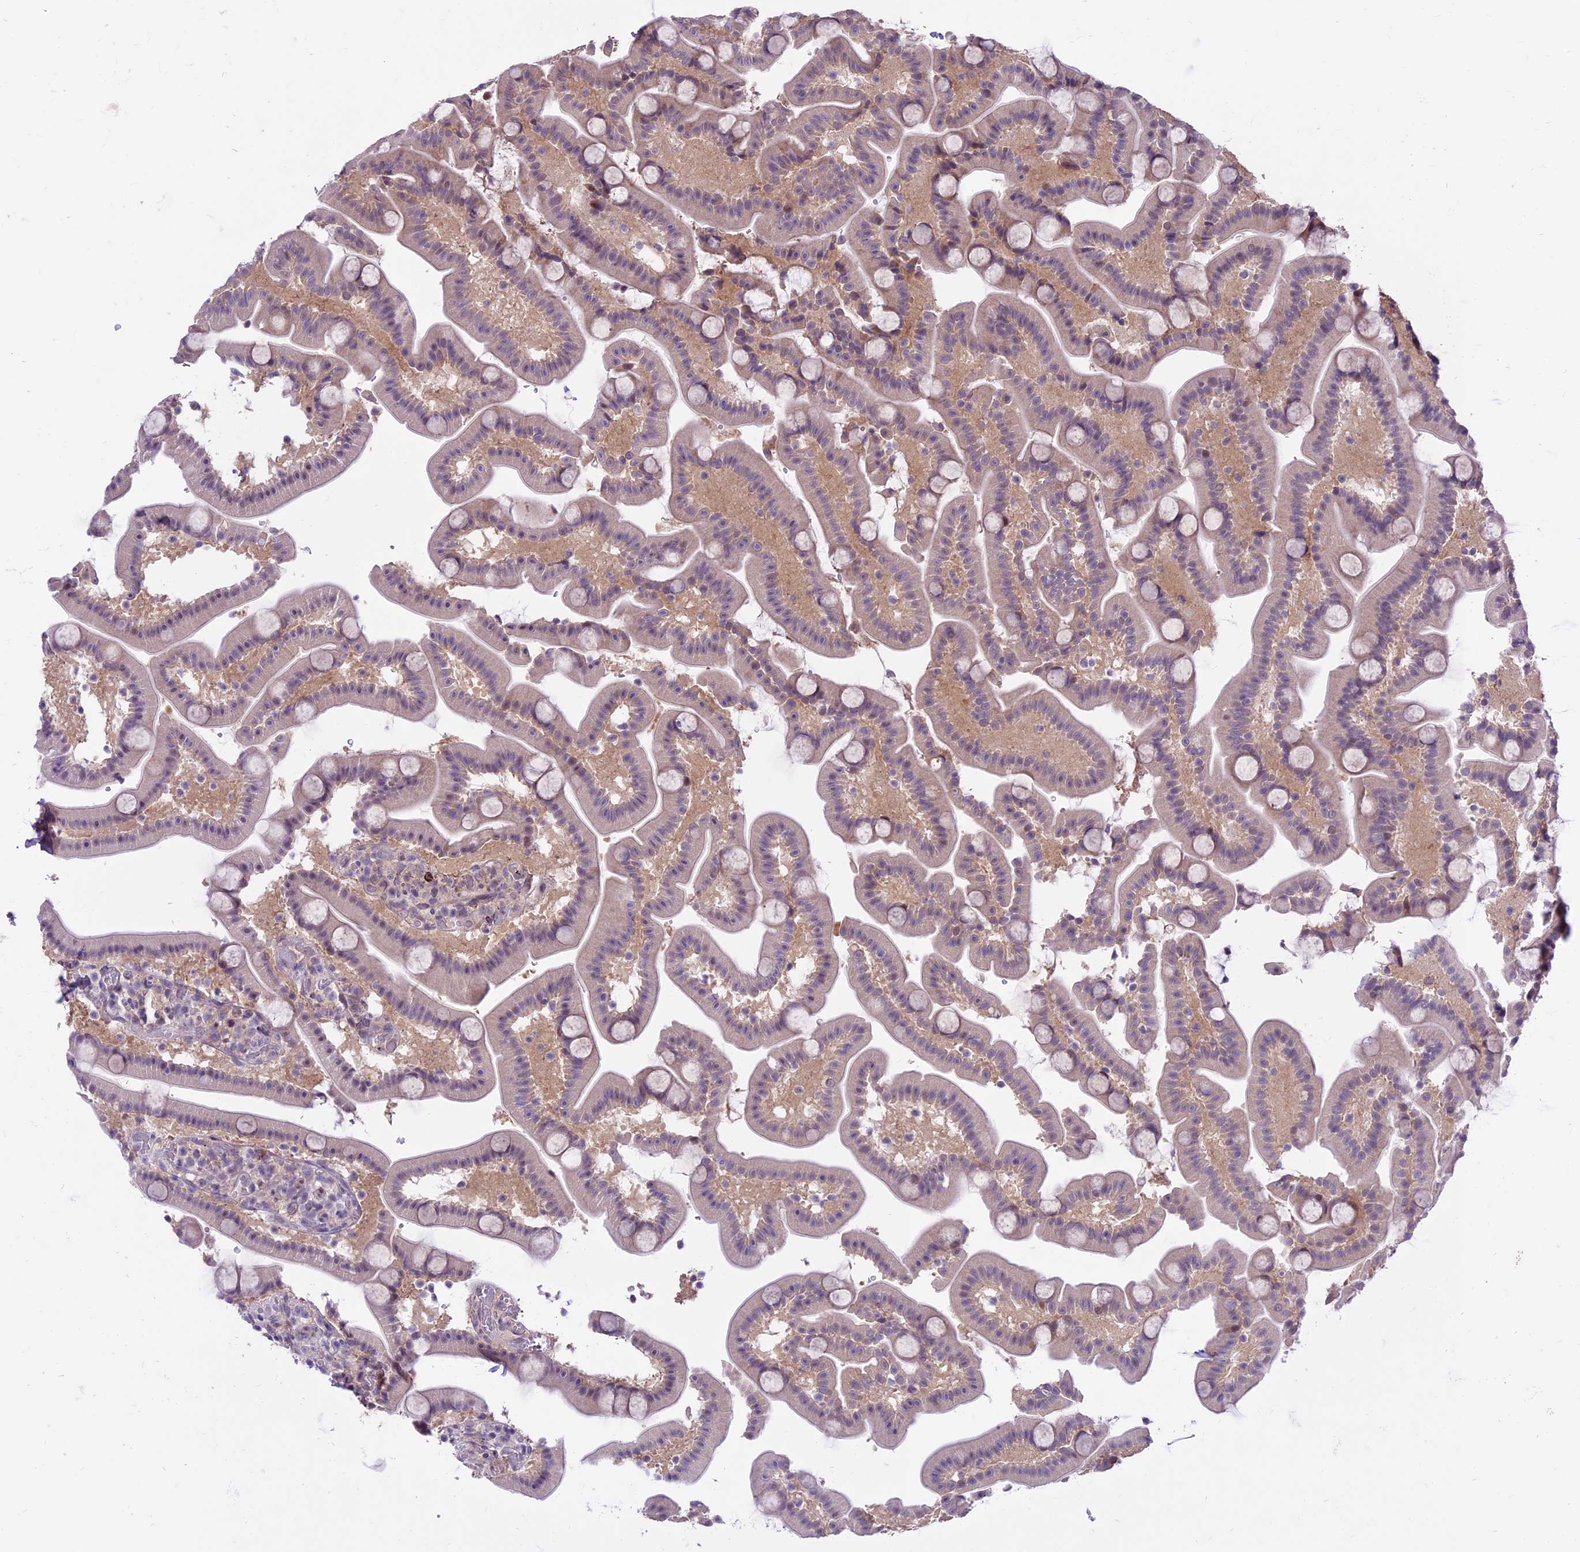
{"staining": {"intensity": "weak", "quantity": "<25%", "location": "nuclear"}, "tissue": "duodenum", "cell_type": "Glandular cells", "image_type": "normal", "snomed": [{"axis": "morphology", "description": "Normal tissue, NOS"}, {"axis": "topography", "description": "Duodenum"}], "caption": "Glandular cells show no significant protein expression in unremarkable duodenum. The staining is performed using DAB brown chromogen with nuclei counter-stained in using hematoxylin.", "gene": "SPRED1", "patient": {"sex": "male", "age": 55}}